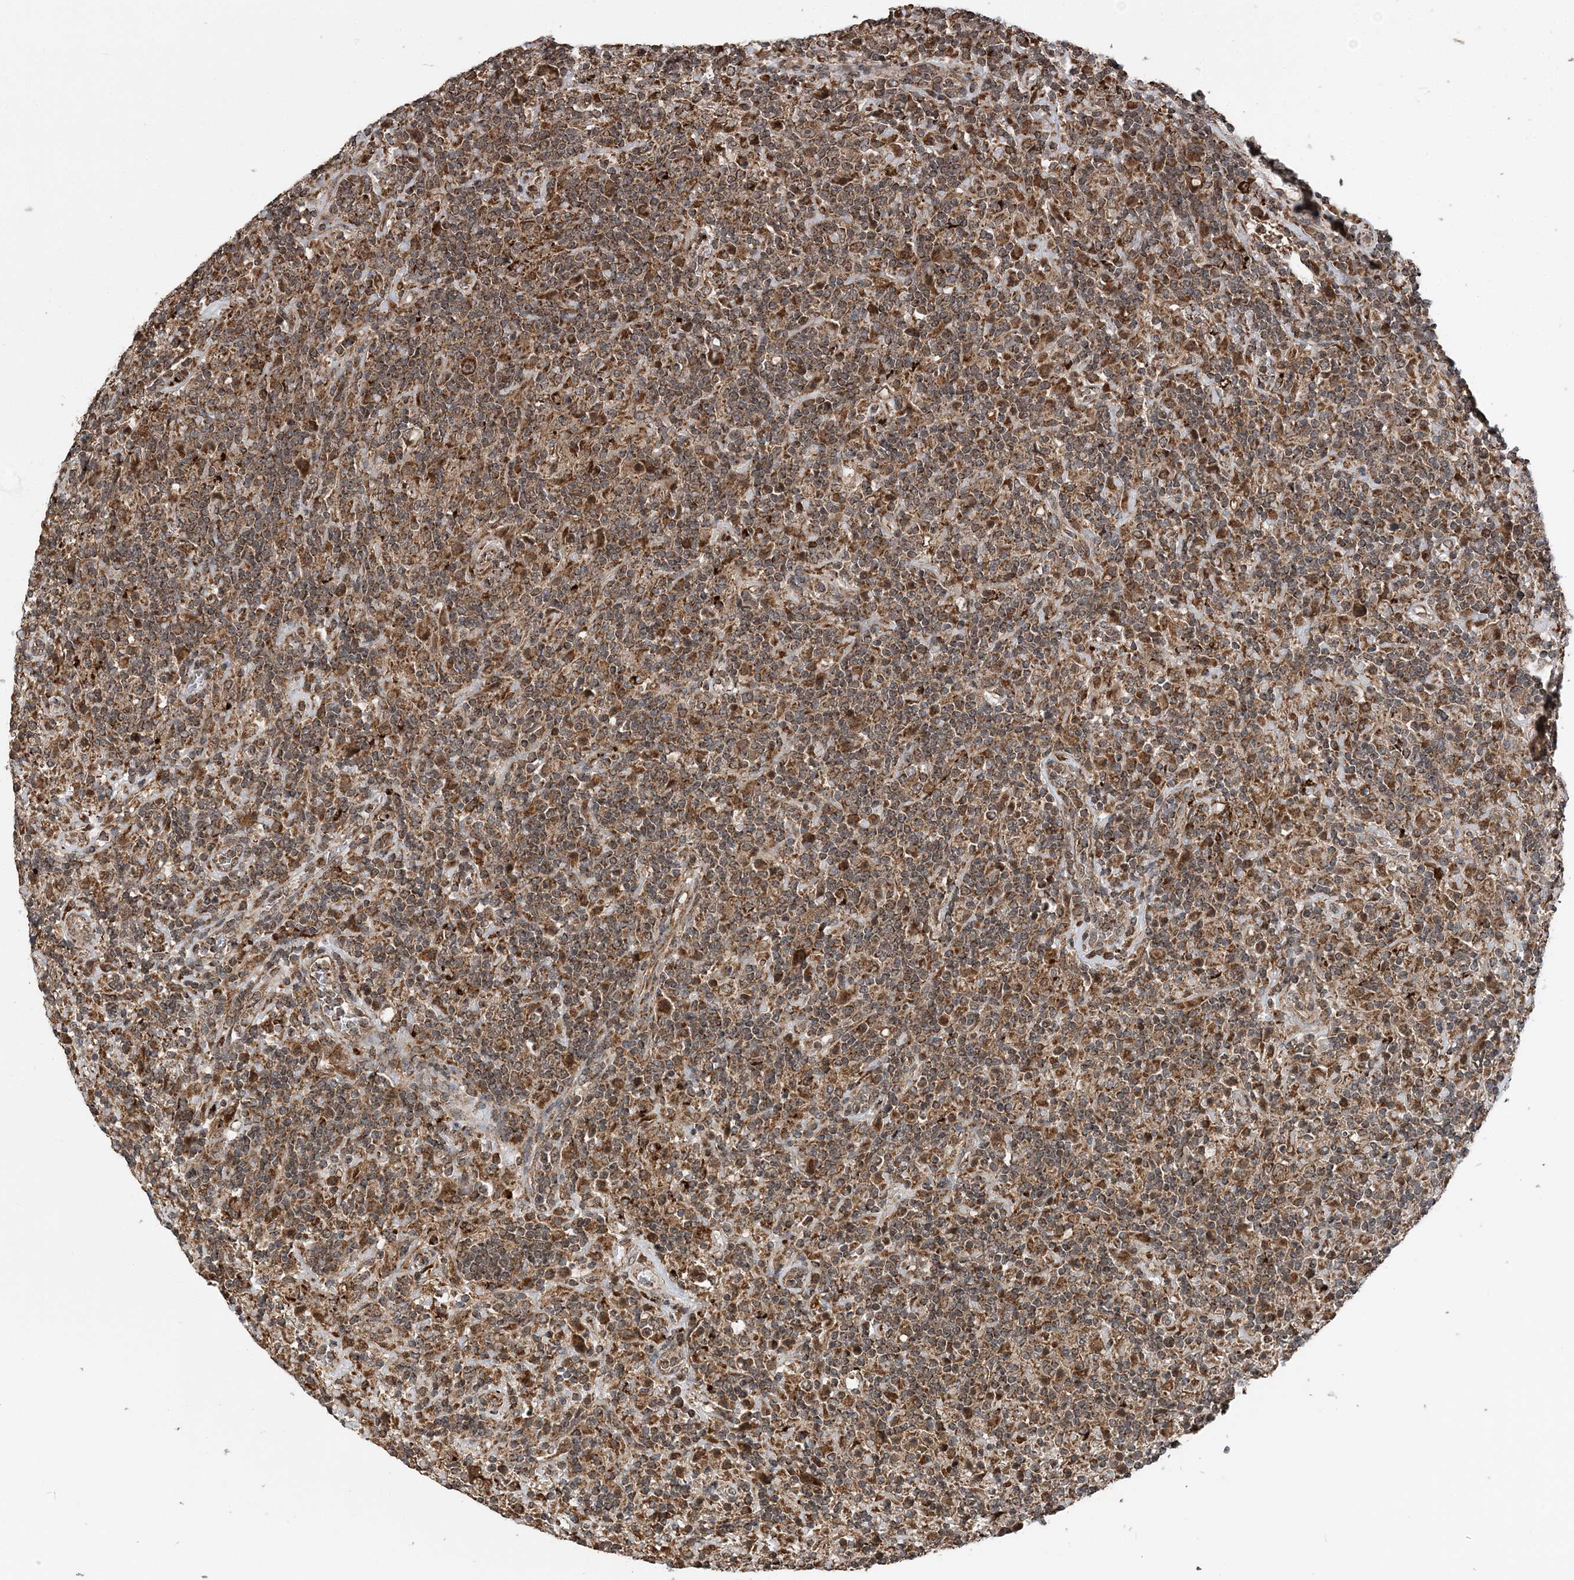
{"staining": {"intensity": "moderate", "quantity": ">75%", "location": "cytoplasmic/membranous"}, "tissue": "lymphoma", "cell_type": "Tumor cells", "image_type": "cancer", "snomed": [{"axis": "morphology", "description": "Hodgkin's disease, NOS"}, {"axis": "topography", "description": "Lymph node"}], "caption": "Tumor cells demonstrate medium levels of moderate cytoplasmic/membranous expression in approximately >75% of cells in Hodgkin's disease.", "gene": "PCBP1", "patient": {"sex": "male", "age": 70}}